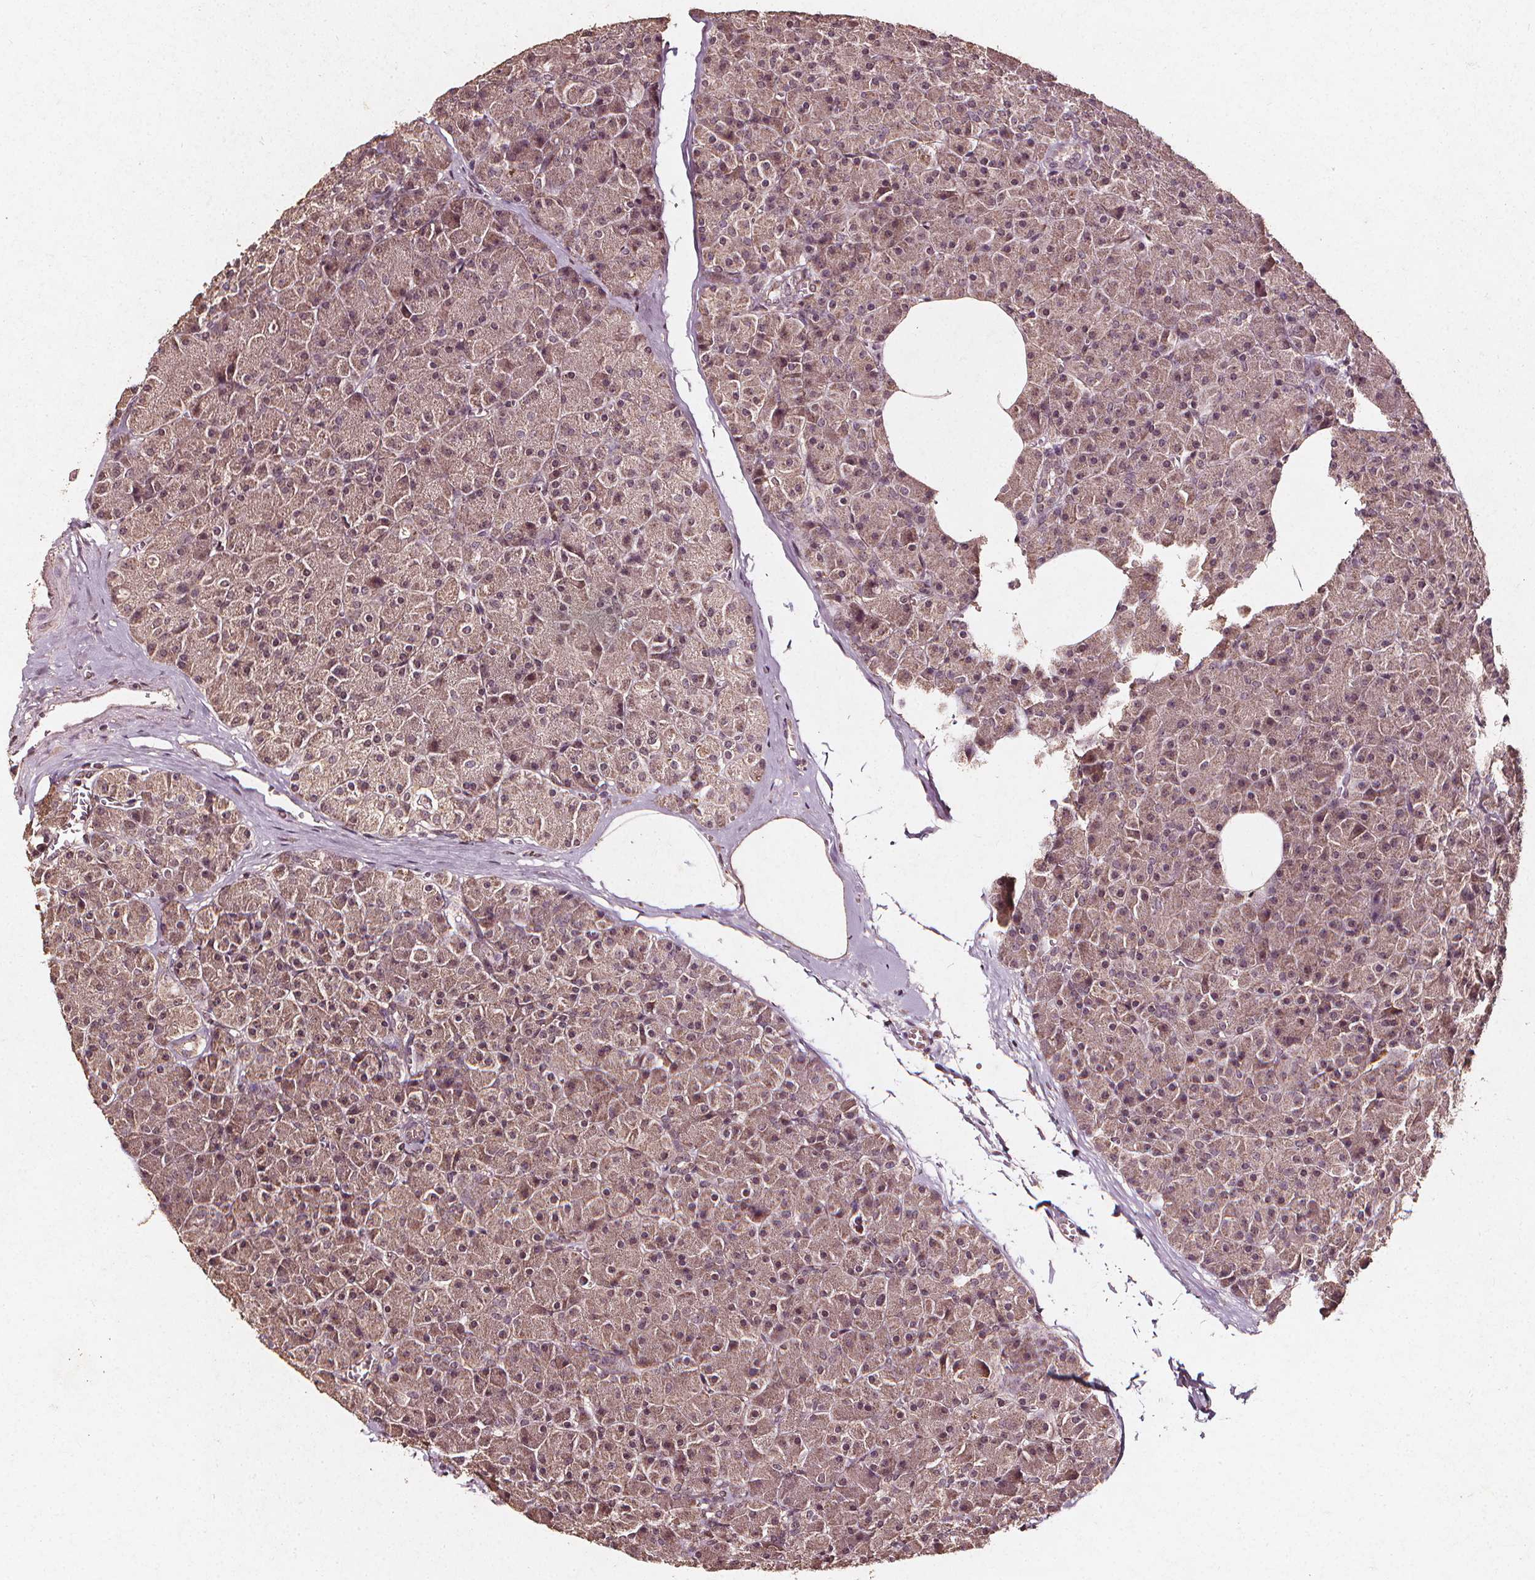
{"staining": {"intensity": "weak", "quantity": "25%-75%", "location": "cytoplasmic/membranous"}, "tissue": "pancreas", "cell_type": "Exocrine glandular cells", "image_type": "normal", "snomed": [{"axis": "morphology", "description": "Normal tissue, NOS"}, {"axis": "topography", "description": "Pancreas"}], "caption": "Immunohistochemistry micrograph of benign human pancreas stained for a protein (brown), which demonstrates low levels of weak cytoplasmic/membranous staining in approximately 25%-75% of exocrine glandular cells.", "gene": "ABCA1", "patient": {"sex": "female", "age": 45}}